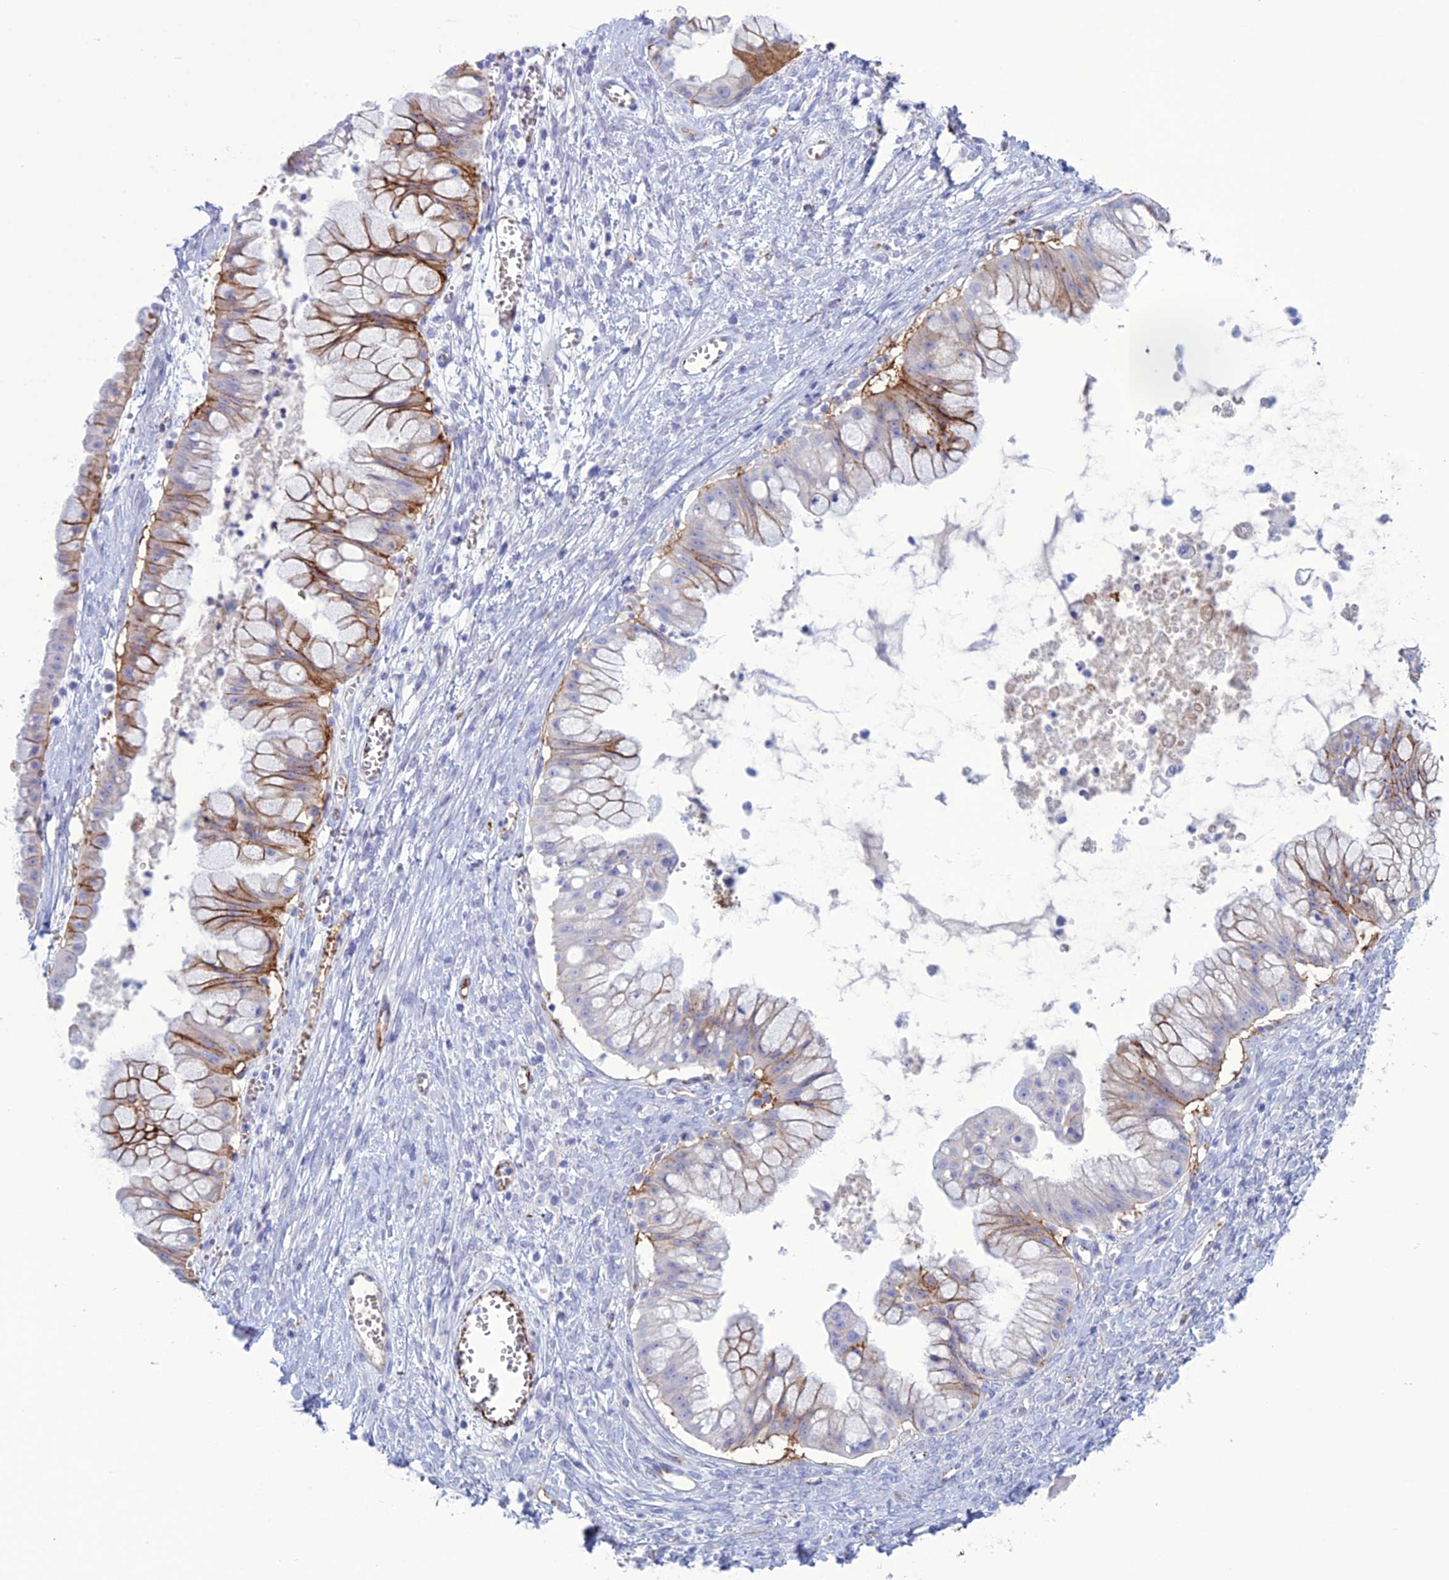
{"staining": {"intensity": "moderate", "quantity": "<25%", "location": "cytoplasmic/membranous"}, "tissue": "ovarian cancer", "cell_type": "Tumor cells", "image_type": "cancer", "snomed": [{"axis": "morphology", "description": "Cystadenocarcinoma, mucinous, NOS"}, {"axis": "topography", "description": "Ovary"}], "caption": "Ovarian cancer stained with immunohistochemistry displays moderate cytoplasmic/membranous expression in approximately <25% of tumor cells.", "gene": "CDC42EP5", "patient": {"sex": "female", "age": 70}}